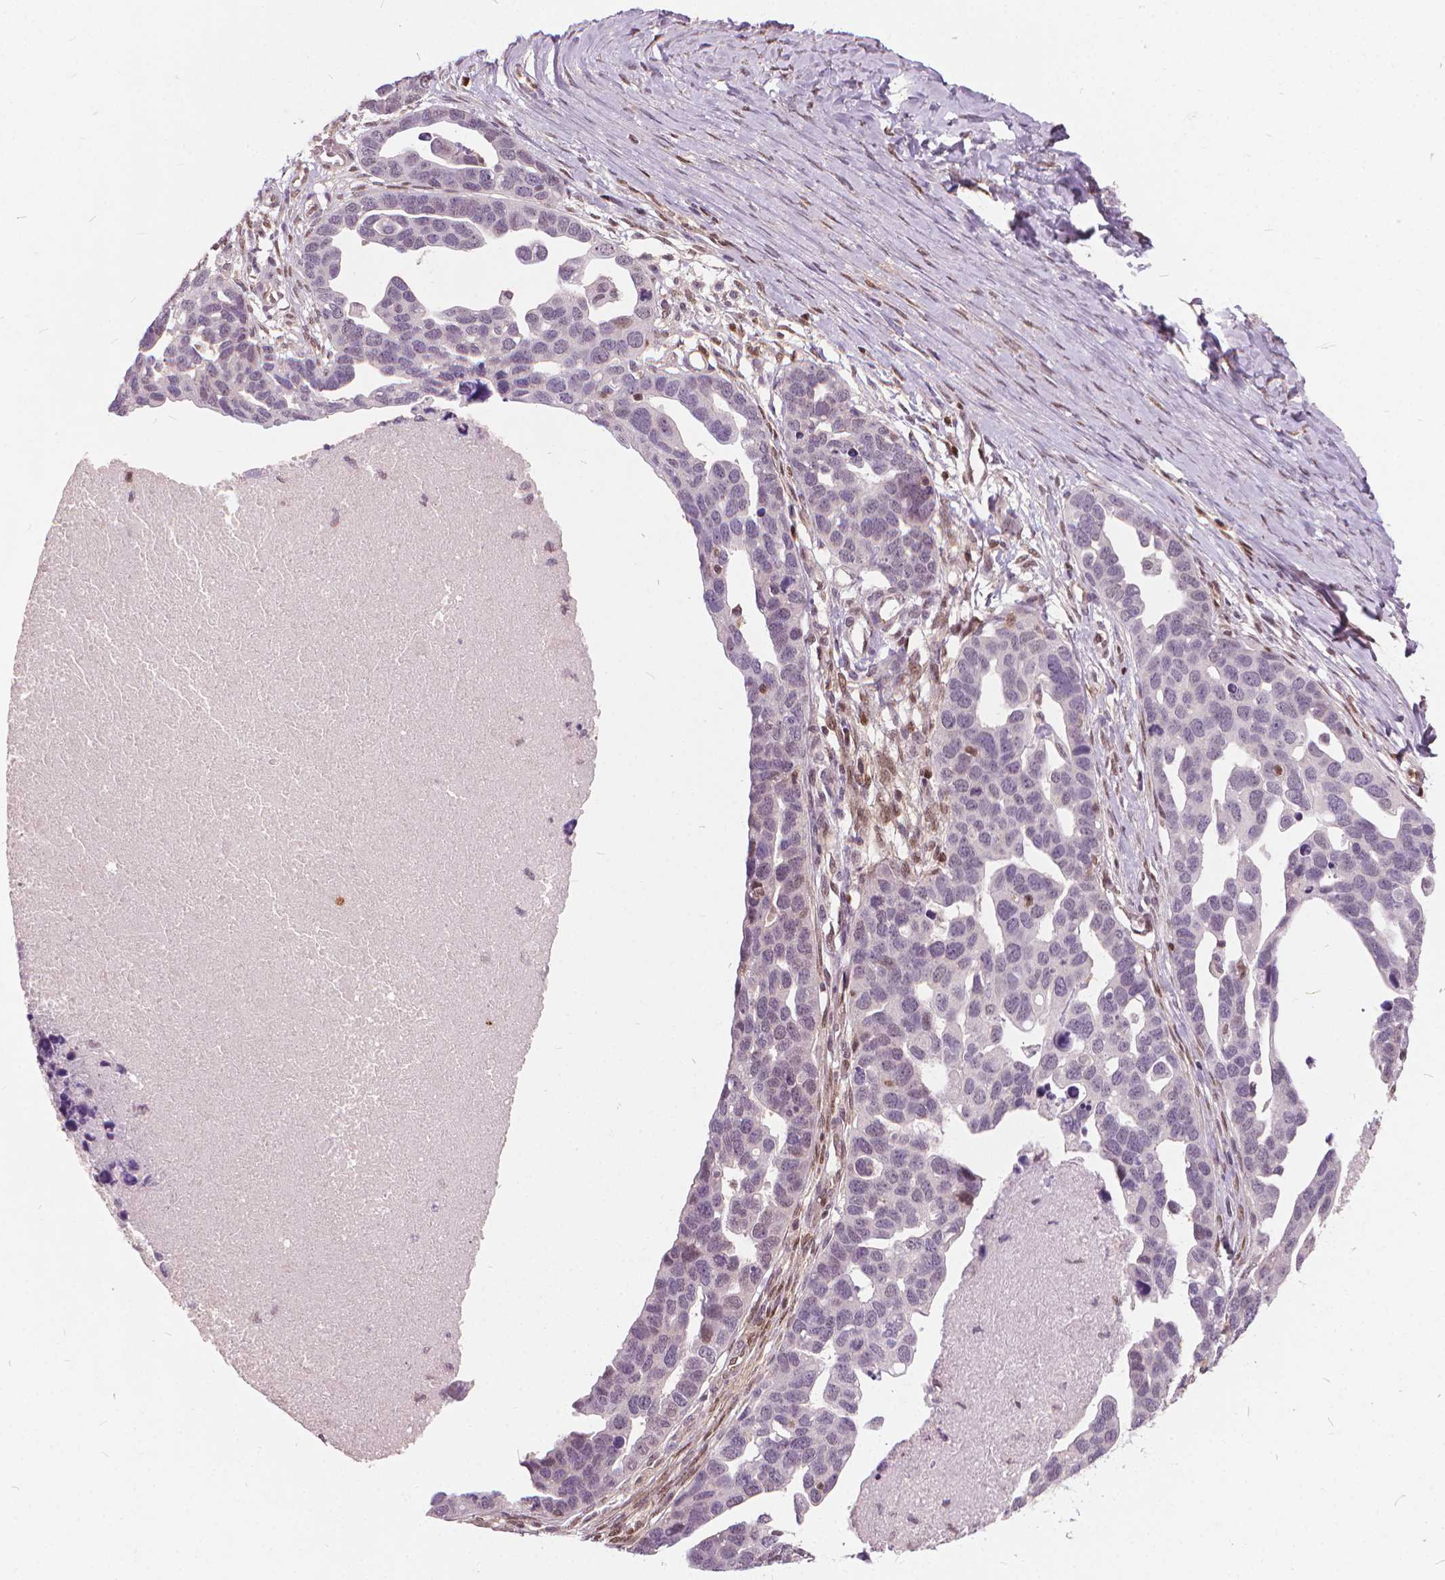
{"staining": {"intensity": "negative", "quantity": "none", "location": "none"}, "tissue": "ovarian cancer", "cell_type": "Tumor cells", "image_type": "cancer", "snomed": [{"axis": "morphology", "description": "Cystadenocarcinoma, serous, NOS"}, {"axis": "topography", "description": "Ovary"}], "caption": "Ovarian cancer stained for a protein using IHC demonstrates no positivity tumor cells.", "gene": "STAT5B", "patient": {"sex": "female", "age": 54}}